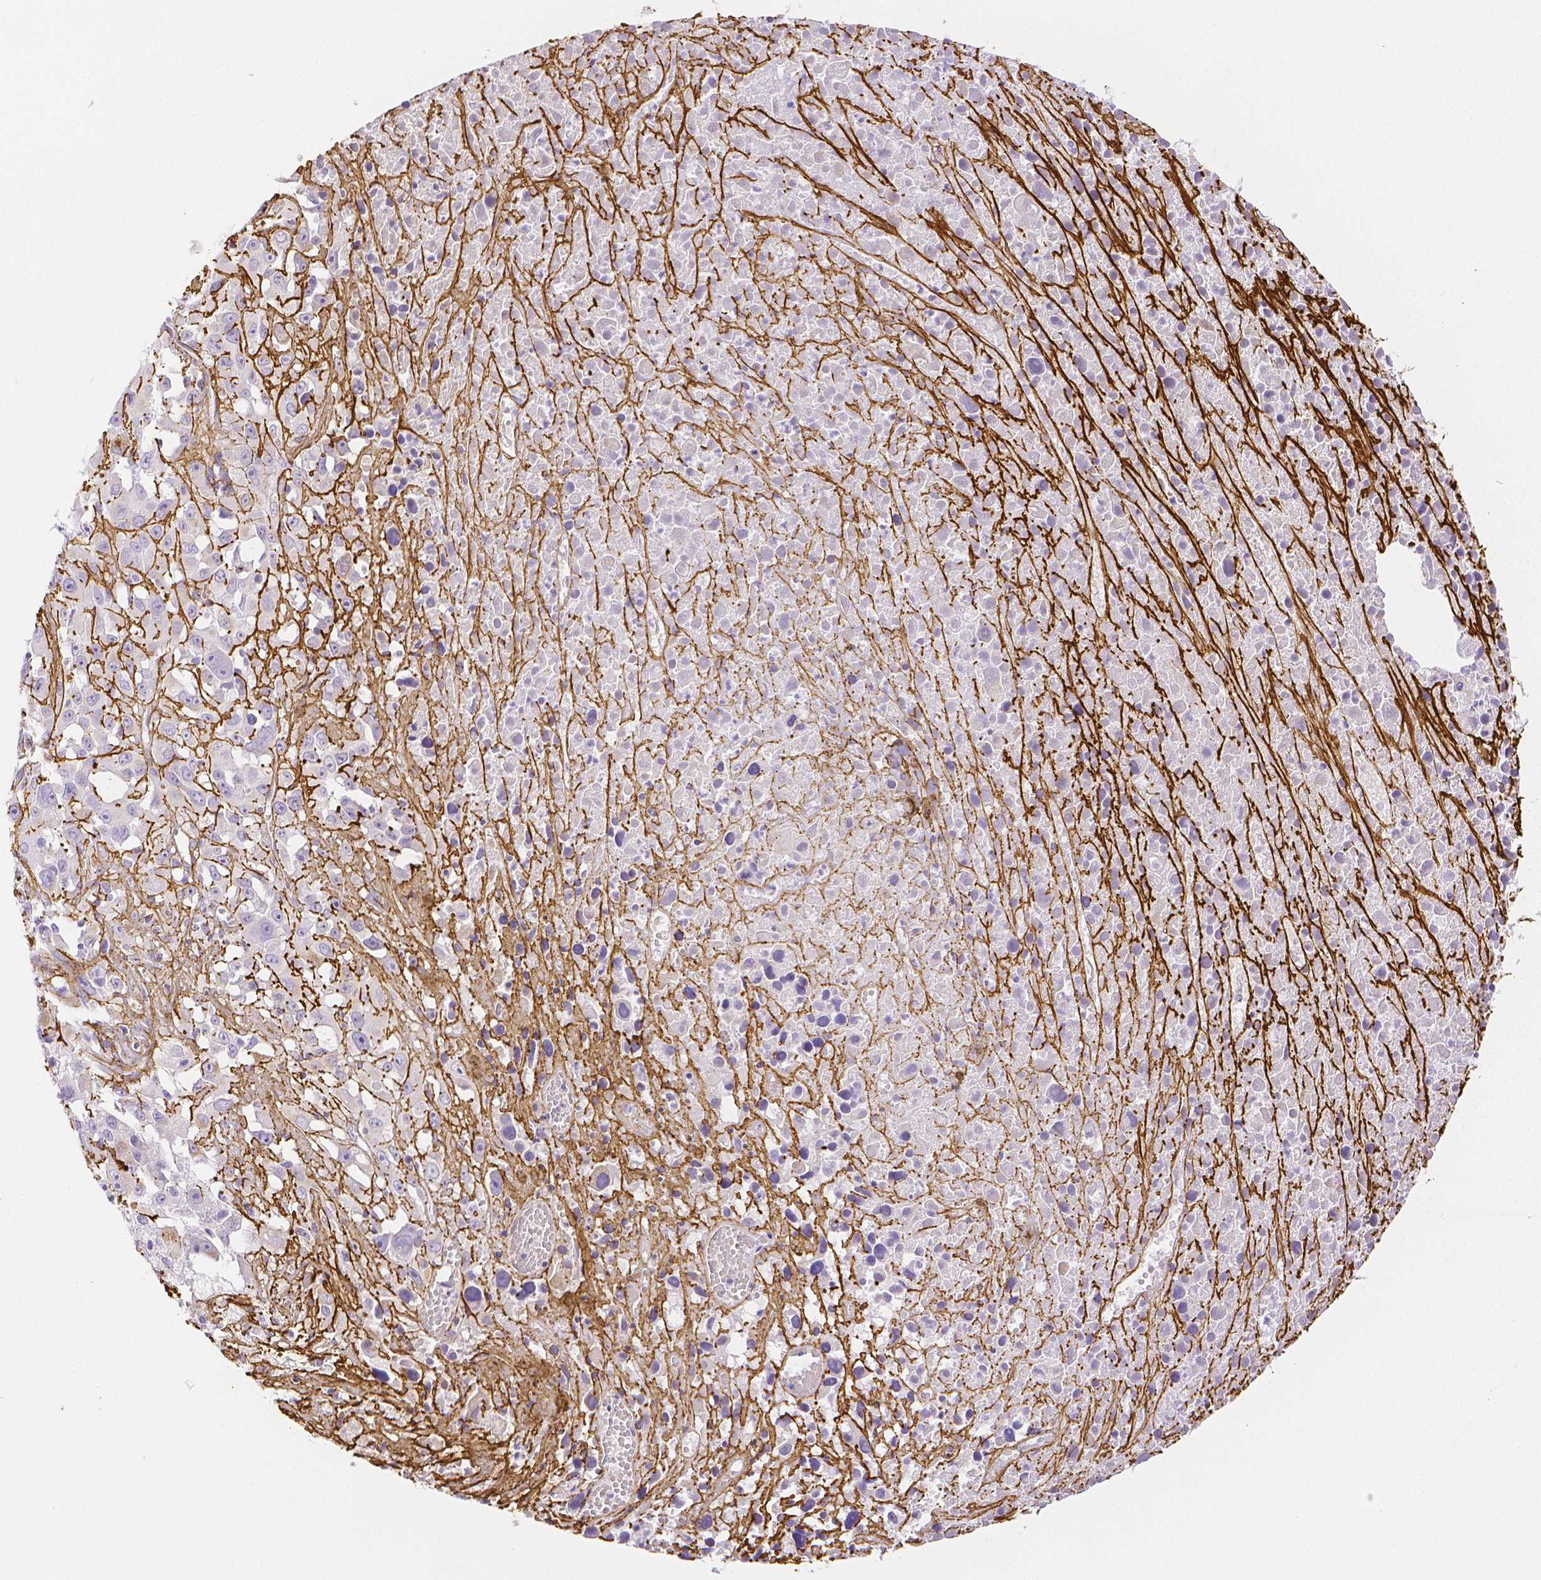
{"staining": {"intensity": "negative", "quantity": "none", "location": "none"}, "tissue": "melanoma", "cell_type": "Tumor cells", "image_type": "cancer", "snomed": [{"axis": "morphology", "description": "Malignant melanoma, Metastatic site"}, {"axis": "topography", "description": "Soft tissue"}], "caption": "IHC of malignant melanoma (metastatic site) exhibits no positivity in tumor cells.", "gene": "FBN1", "patient": {"sex": "male", "age": 50}}